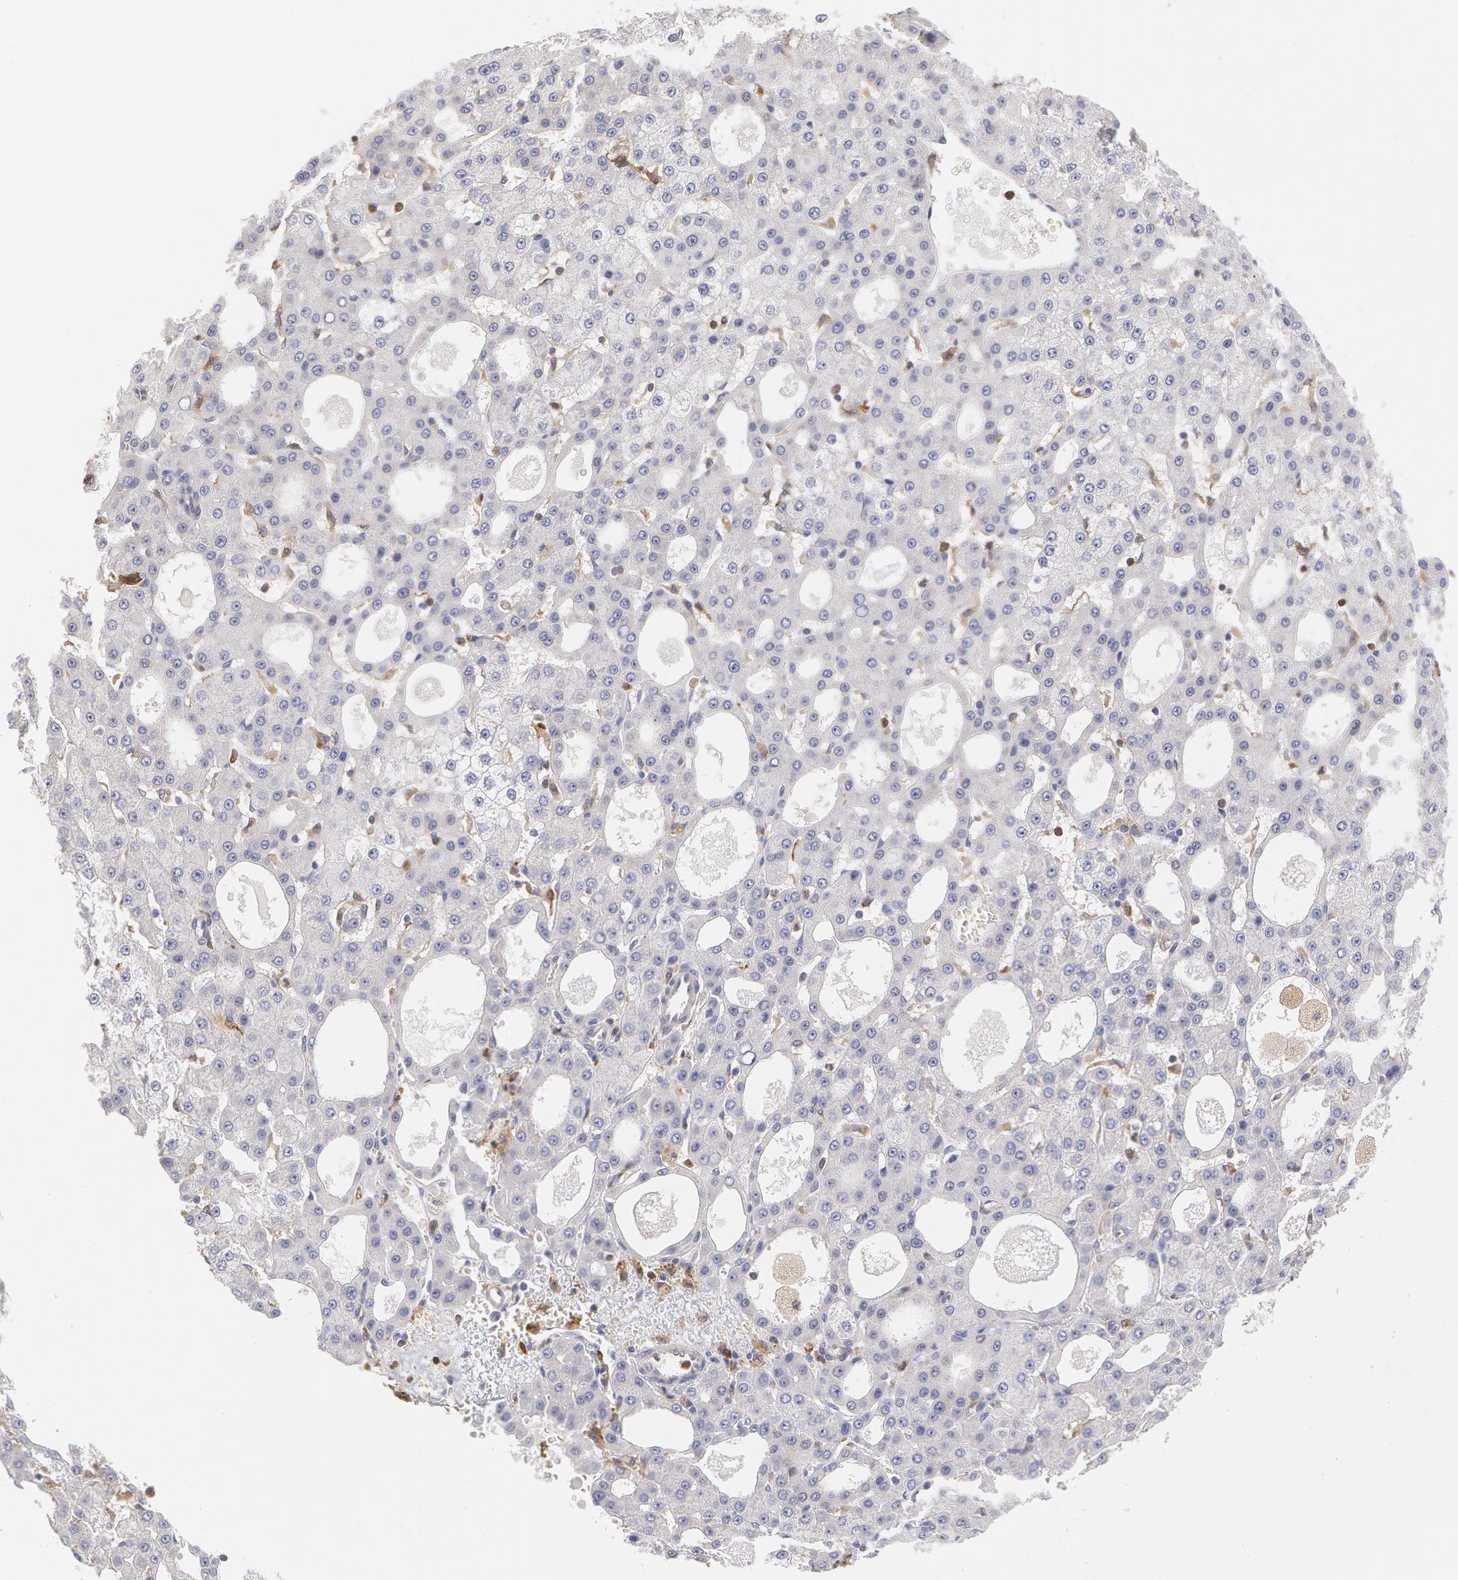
{"staining": {"intensity": "negative", "quantity": "none", "location": "none"}, "tissue": "liver cancer", "cell_type": "Tumor cells", "image_type": "cancer", "snomed": [{"axis": "morphology", "description": "Carcinoma, Hepatocellular, NOS"}, {"axis": "topography", "description": "Liver"}], "caption": "High magnification brightfield microscopy of hepatocellular carcinoma (liver) stained with DAB (3,3'-diaminobenzidine) (brown) and counterstained with hematoxylin (blue): tumor cells show no significant staining.", "gene": "SYK", "patient": {"sex": "male", "age": 47}}